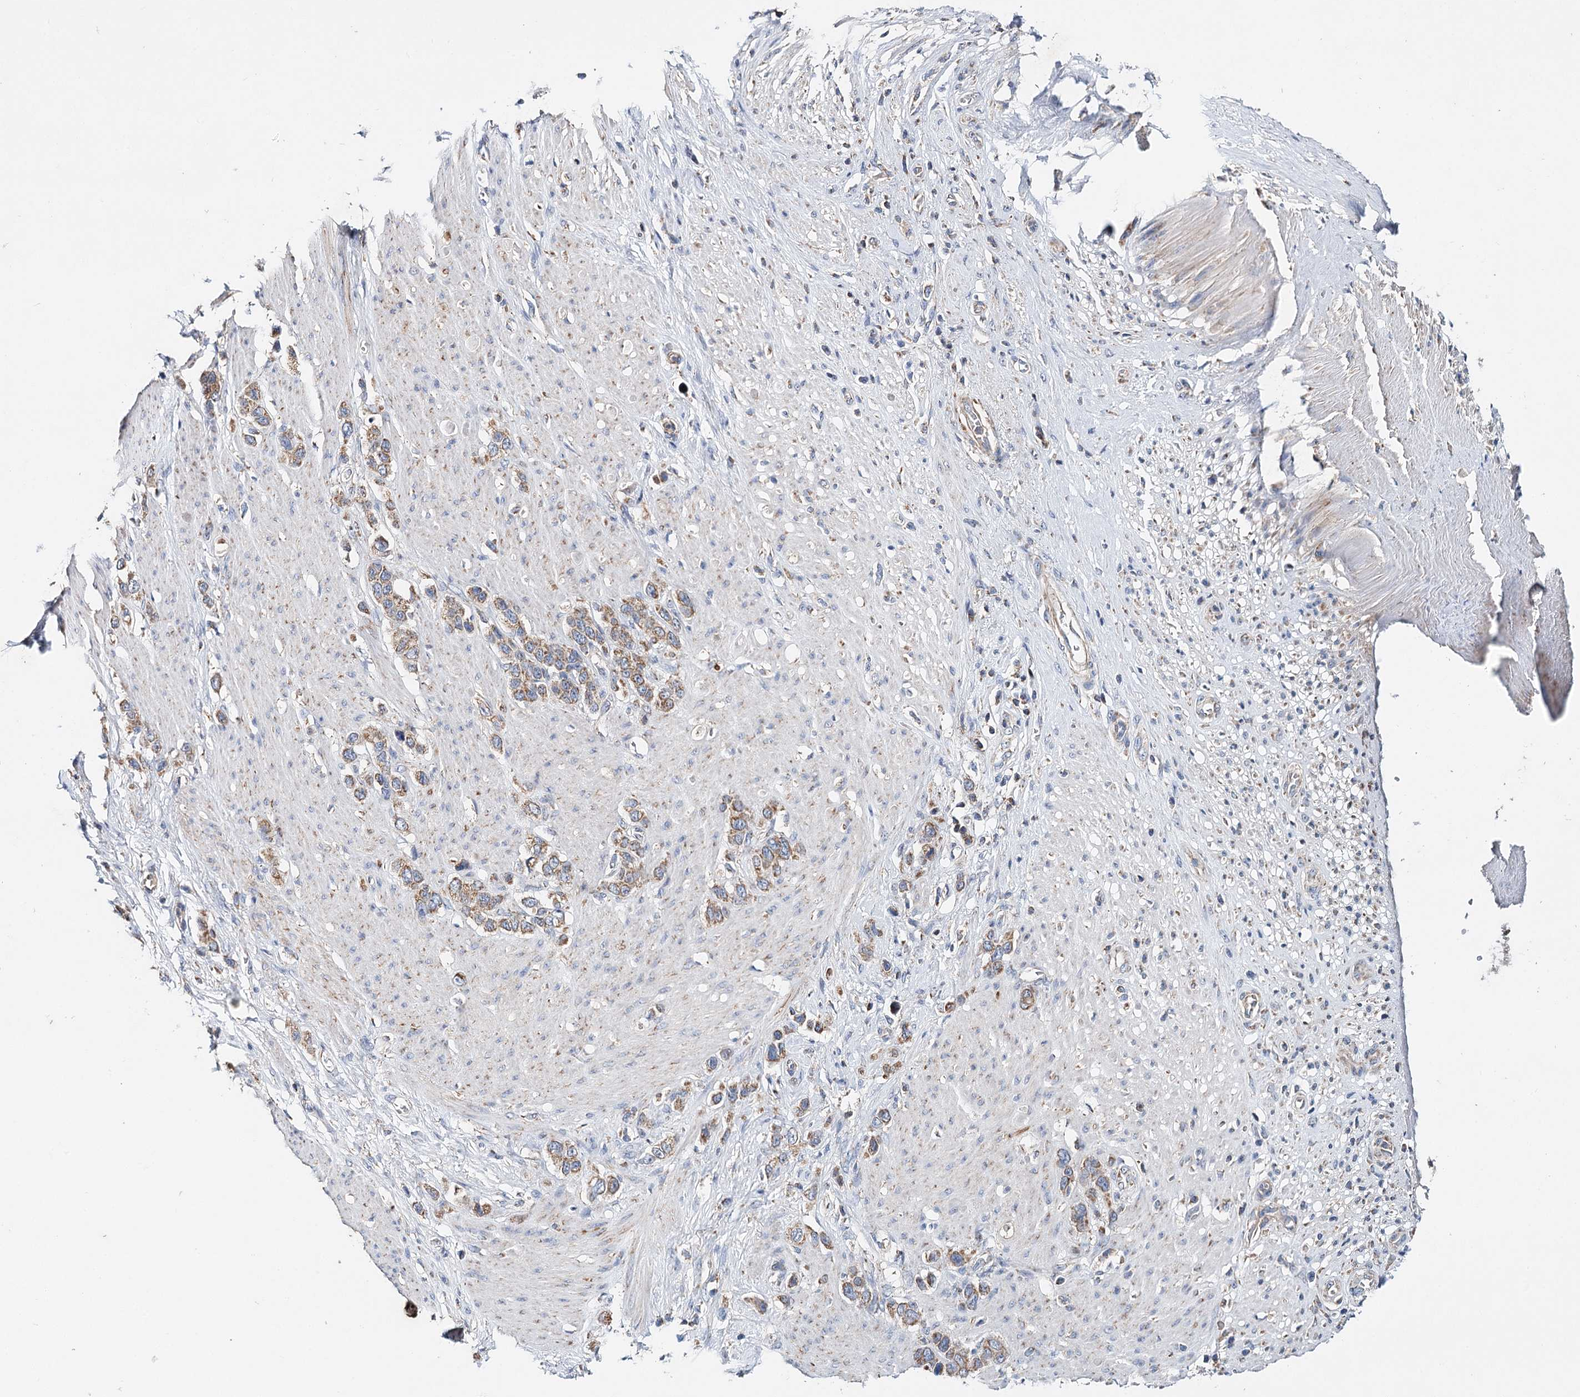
{"staining": {"intensity": "weak", "quantity": ">75%", "location": "cytoplasmic/membranous"}, "tissue": "stomach cancer", "cell_type": "Tumor cells", "image_type": "cancer", "snomed": [{"axis": "morphology", "description": "Adenocarcinoma, NOS"}, {"axis": "morphology", "description": "Adenocarcinoma, High grade"}, {"axis": "topography", "description": "Stomach, upper"}, {"axis": "topography", "description": "Stomach, lower"}], "caption": "This is an image of immunohistochemistry staining of adenocarcinoma (stomach), which shows weak positivity in the cytoplasmic/membranous of tumor cells.", "gene": "CFAP46", "patient": {"sex": "female", "age": 65}}